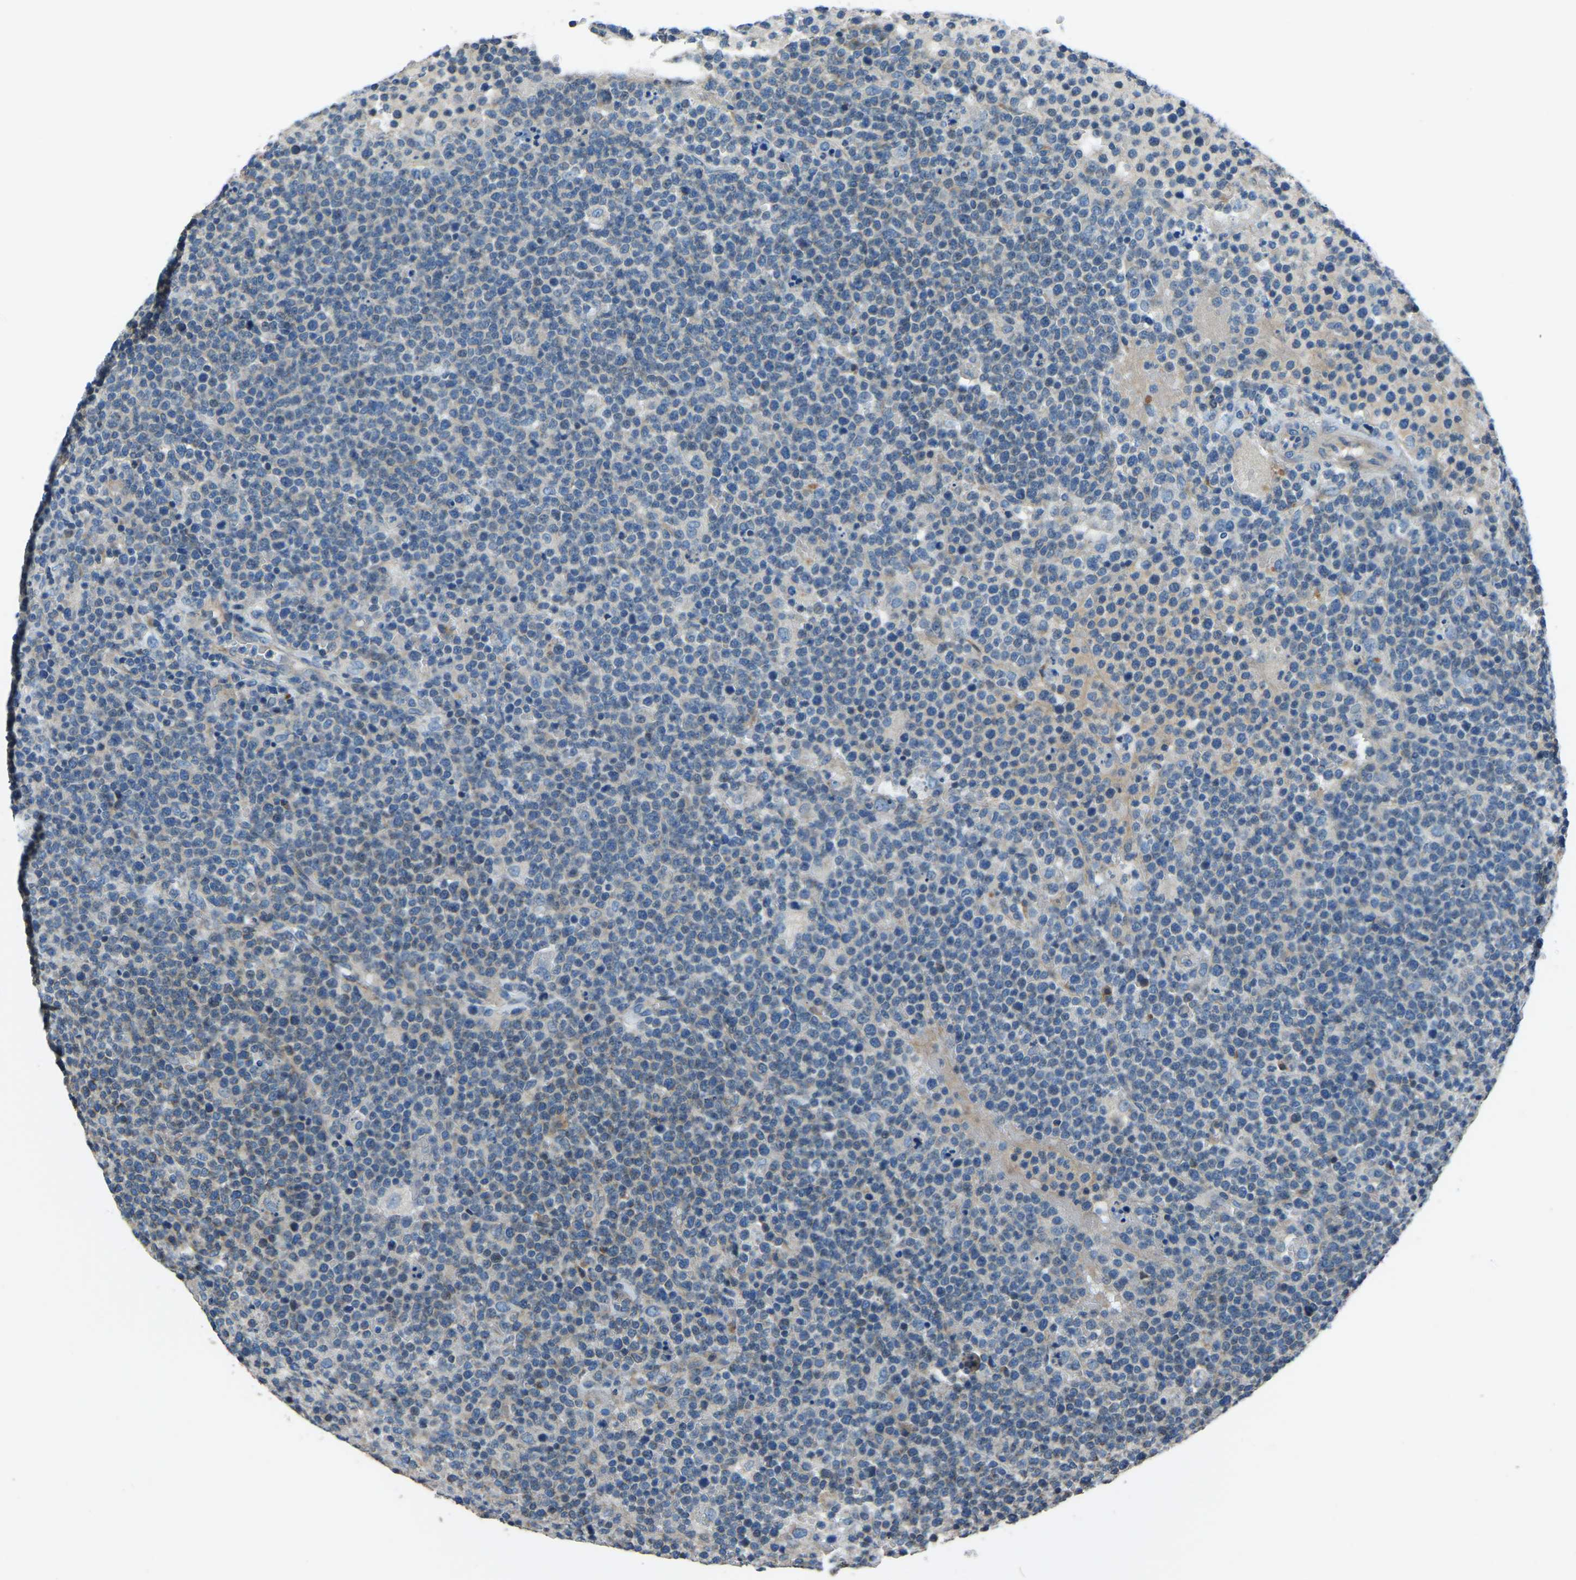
{"staining": {"intensity": "negative", "quantity": "none", "location": "none"}, "tissue": "lymphoma", "cell_type": "Tumor cells", "image_type": "cancer", "snomed": [{"axis": "morphology", "description": "Malignant lymphoma, non-Hodgkin's type, High grade"}, {"axis": "topography", "description": "Lymph node"}], "caption": "There is no significant expression in tumor cells of lymphoma.", "gene": "COL3A1", "patient": {"sex": "male", "age": 61}}